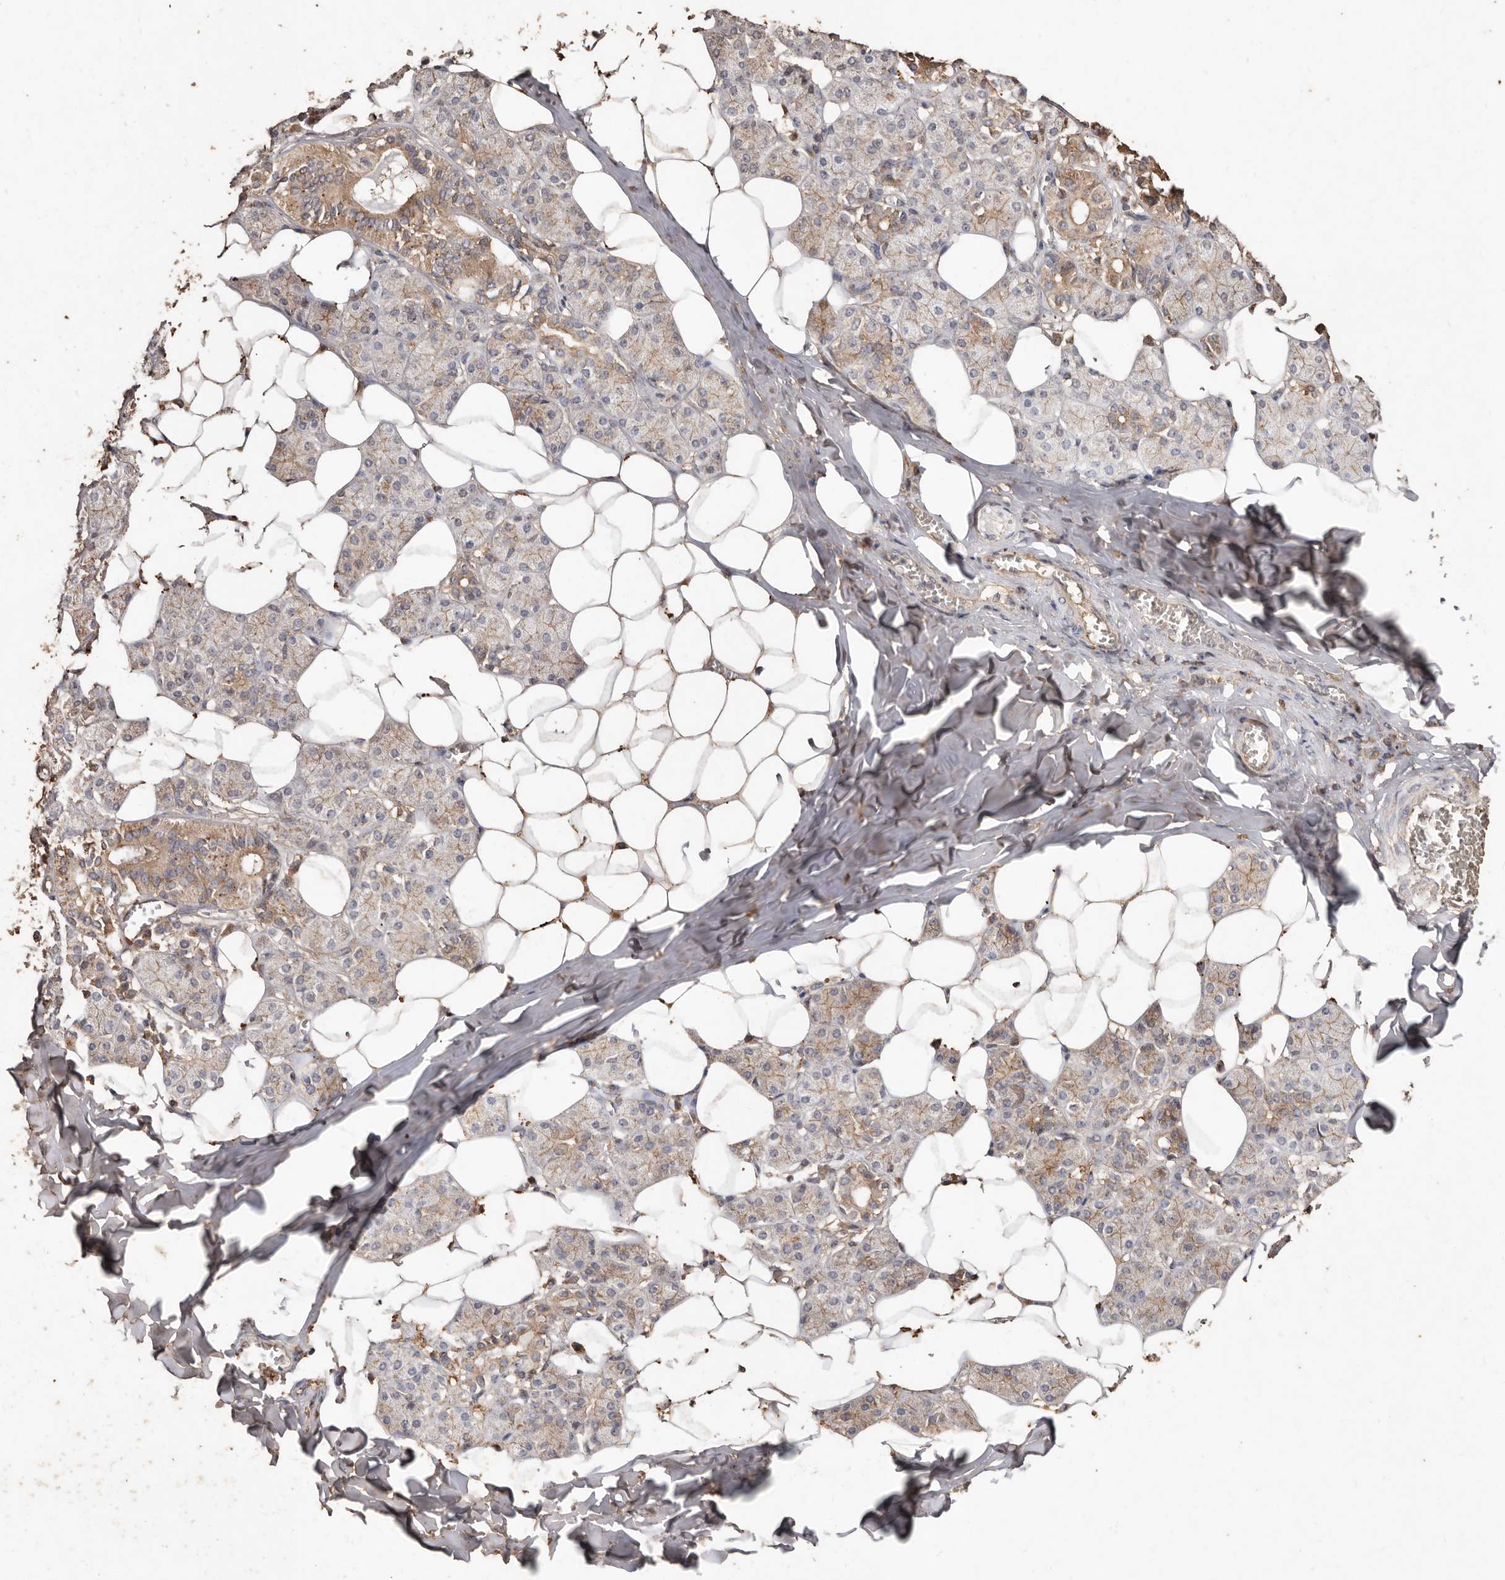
{"staining": {"intensity": "moderate", "quantity": "25%-75%", "location": "cytoplasmic/membranous"}, "tissue": "salivary gland", "cell_type": "Glandular cells", "image_type": "normal", "snomed": [{"axis": "morphology", "description": "Normal tissue, NOS"}, {"axis": "topography", "description": "Salivary gland"}], "caption": "DAB immunohistochemical staining of benign salivary gland reveals moderate cytoplasmic/membranous protein positivity in about 25%-75% of glandular cells.", "gene": "FARS2", "patient": {"sex": "female", "age": 33}}